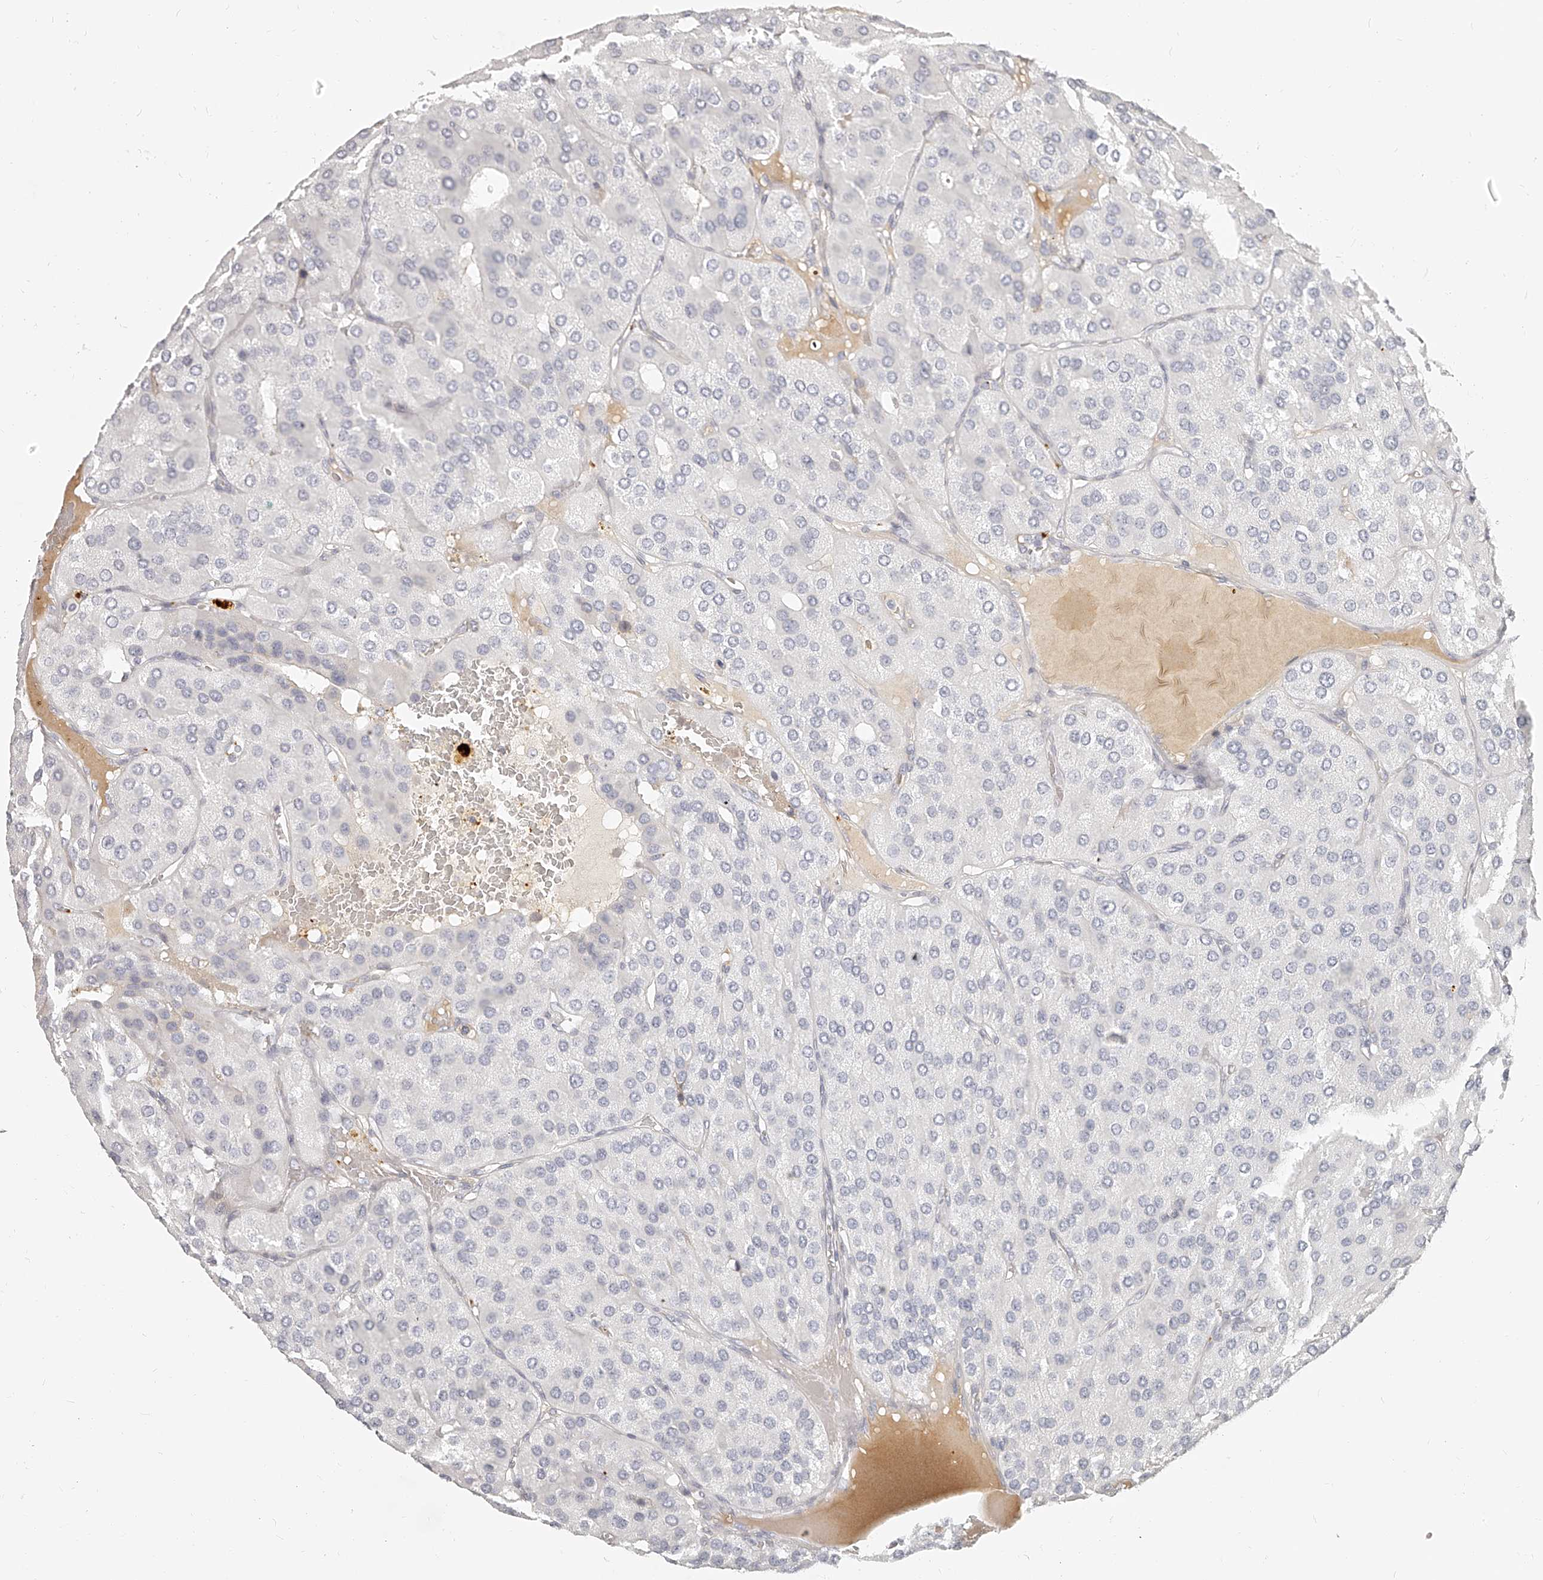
{"staining": {"intensity": "negative", "quantity": "none", "location": "none"}, "tissue": "parathyroid gland", "cell_type": "Glandular cells", "image_type": "normal", "snomed": [{"axis": "morphology", "description": "Normal tissue, NOS"}, {"axis": "morphology", "description": "Adenoma, NOS"}, {"axis": "topography", "description": "Parathyroid gland"}], "caption": "Glandular cells show no significant protein expression in unremarkable parathyroid gland.", "gene": "ITGB3", "patient": {"sex": "female", "age": 86}}